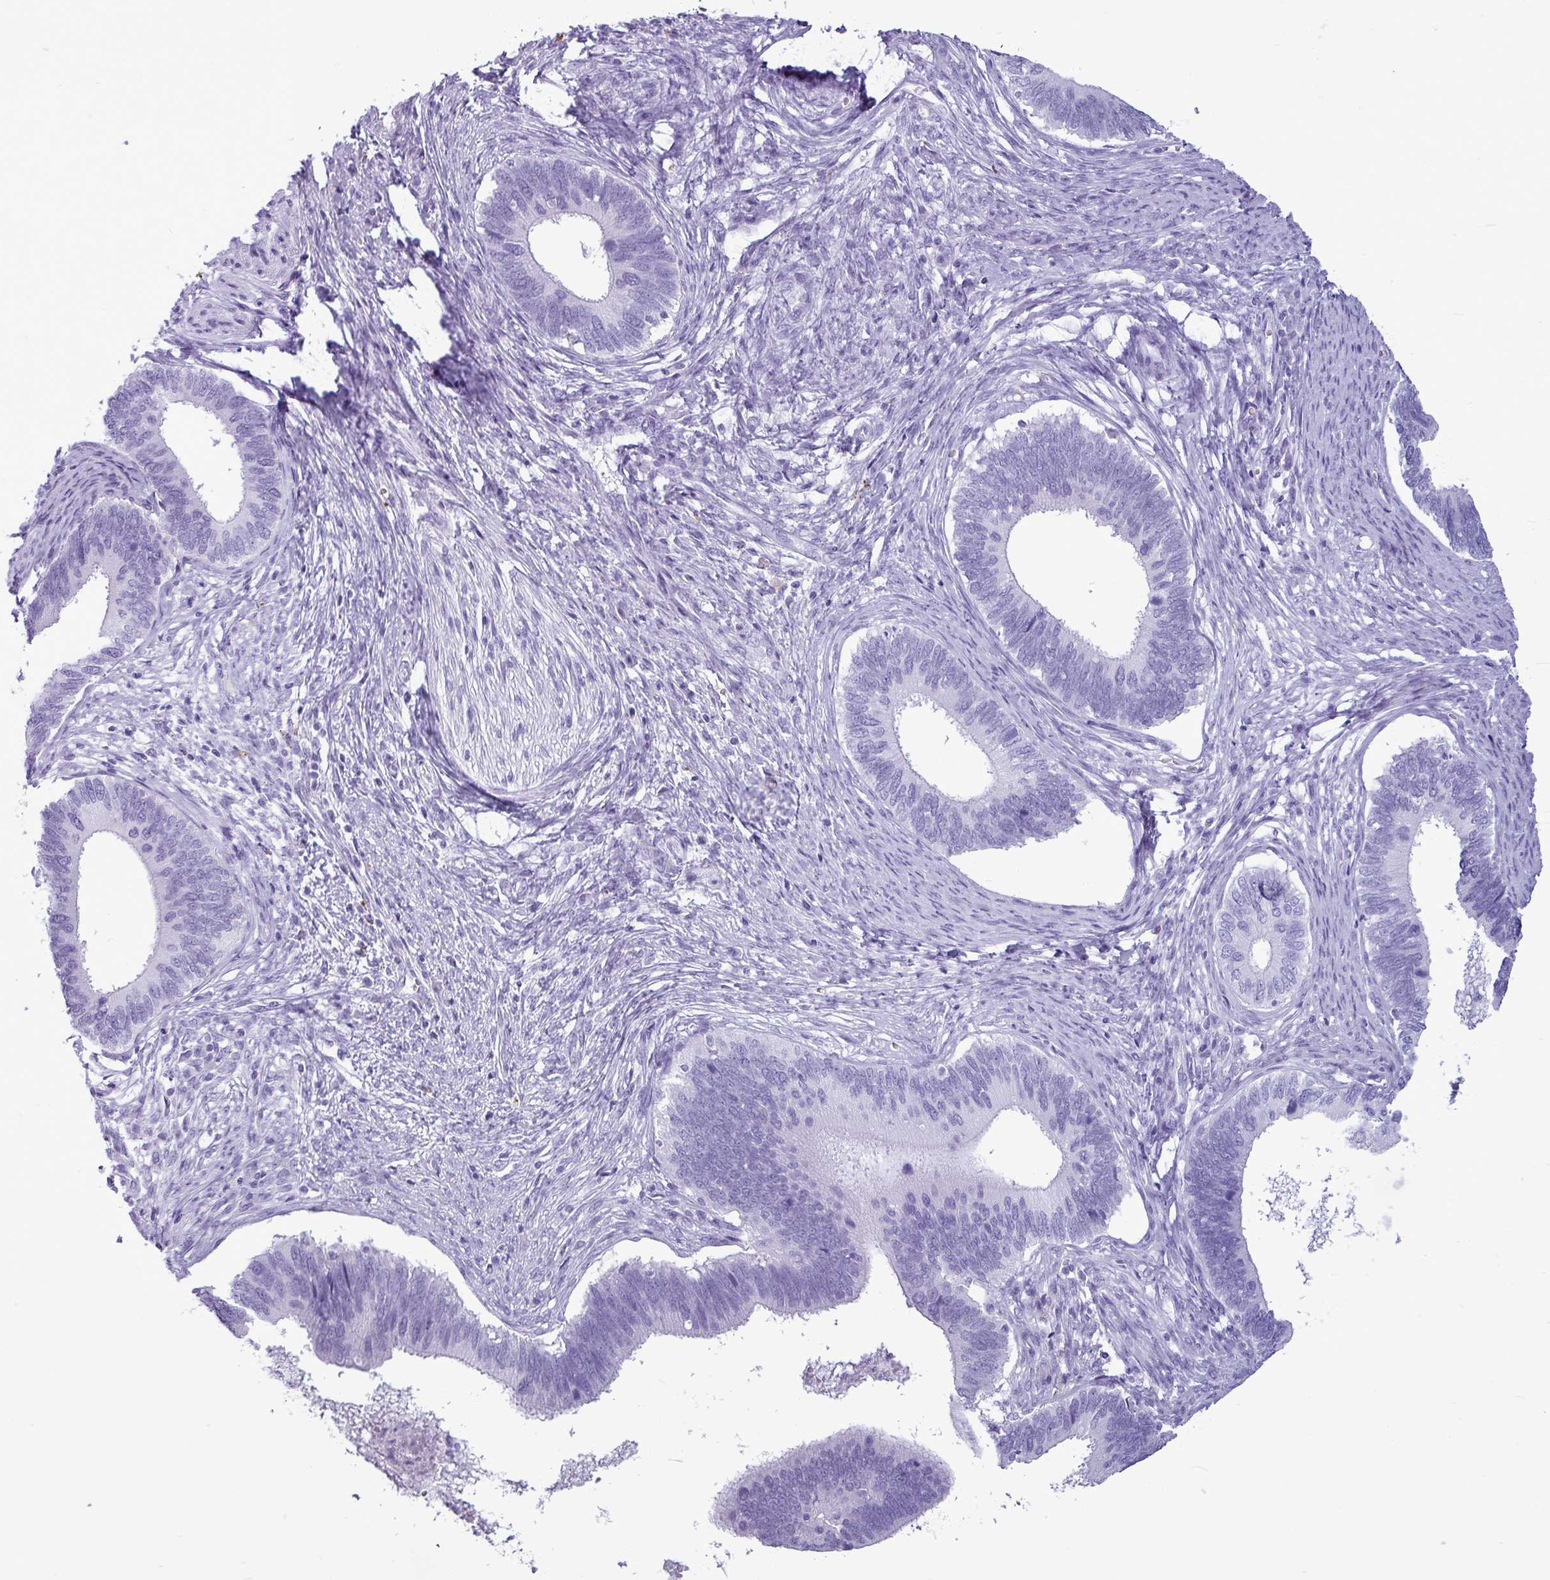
{"staining": {"intensity": "negative", "quantity": "none", "location": "none"}, "tissue": "cervical cancer", "cell_type": "Tumor cells", "image_type": "cancer", "snomed": [{"axis": "morphology", "description": "Adenocarcinoma, NOS"}, {"axis": "topography", "description": "Cervix"}], "caption": "Immunohistochemistry (IHC) of cervical adenocarcinoma exhibits no staining in tumor cells.", "gene": "AMY1B", "patient": {"sex": "female", "age": 42}}